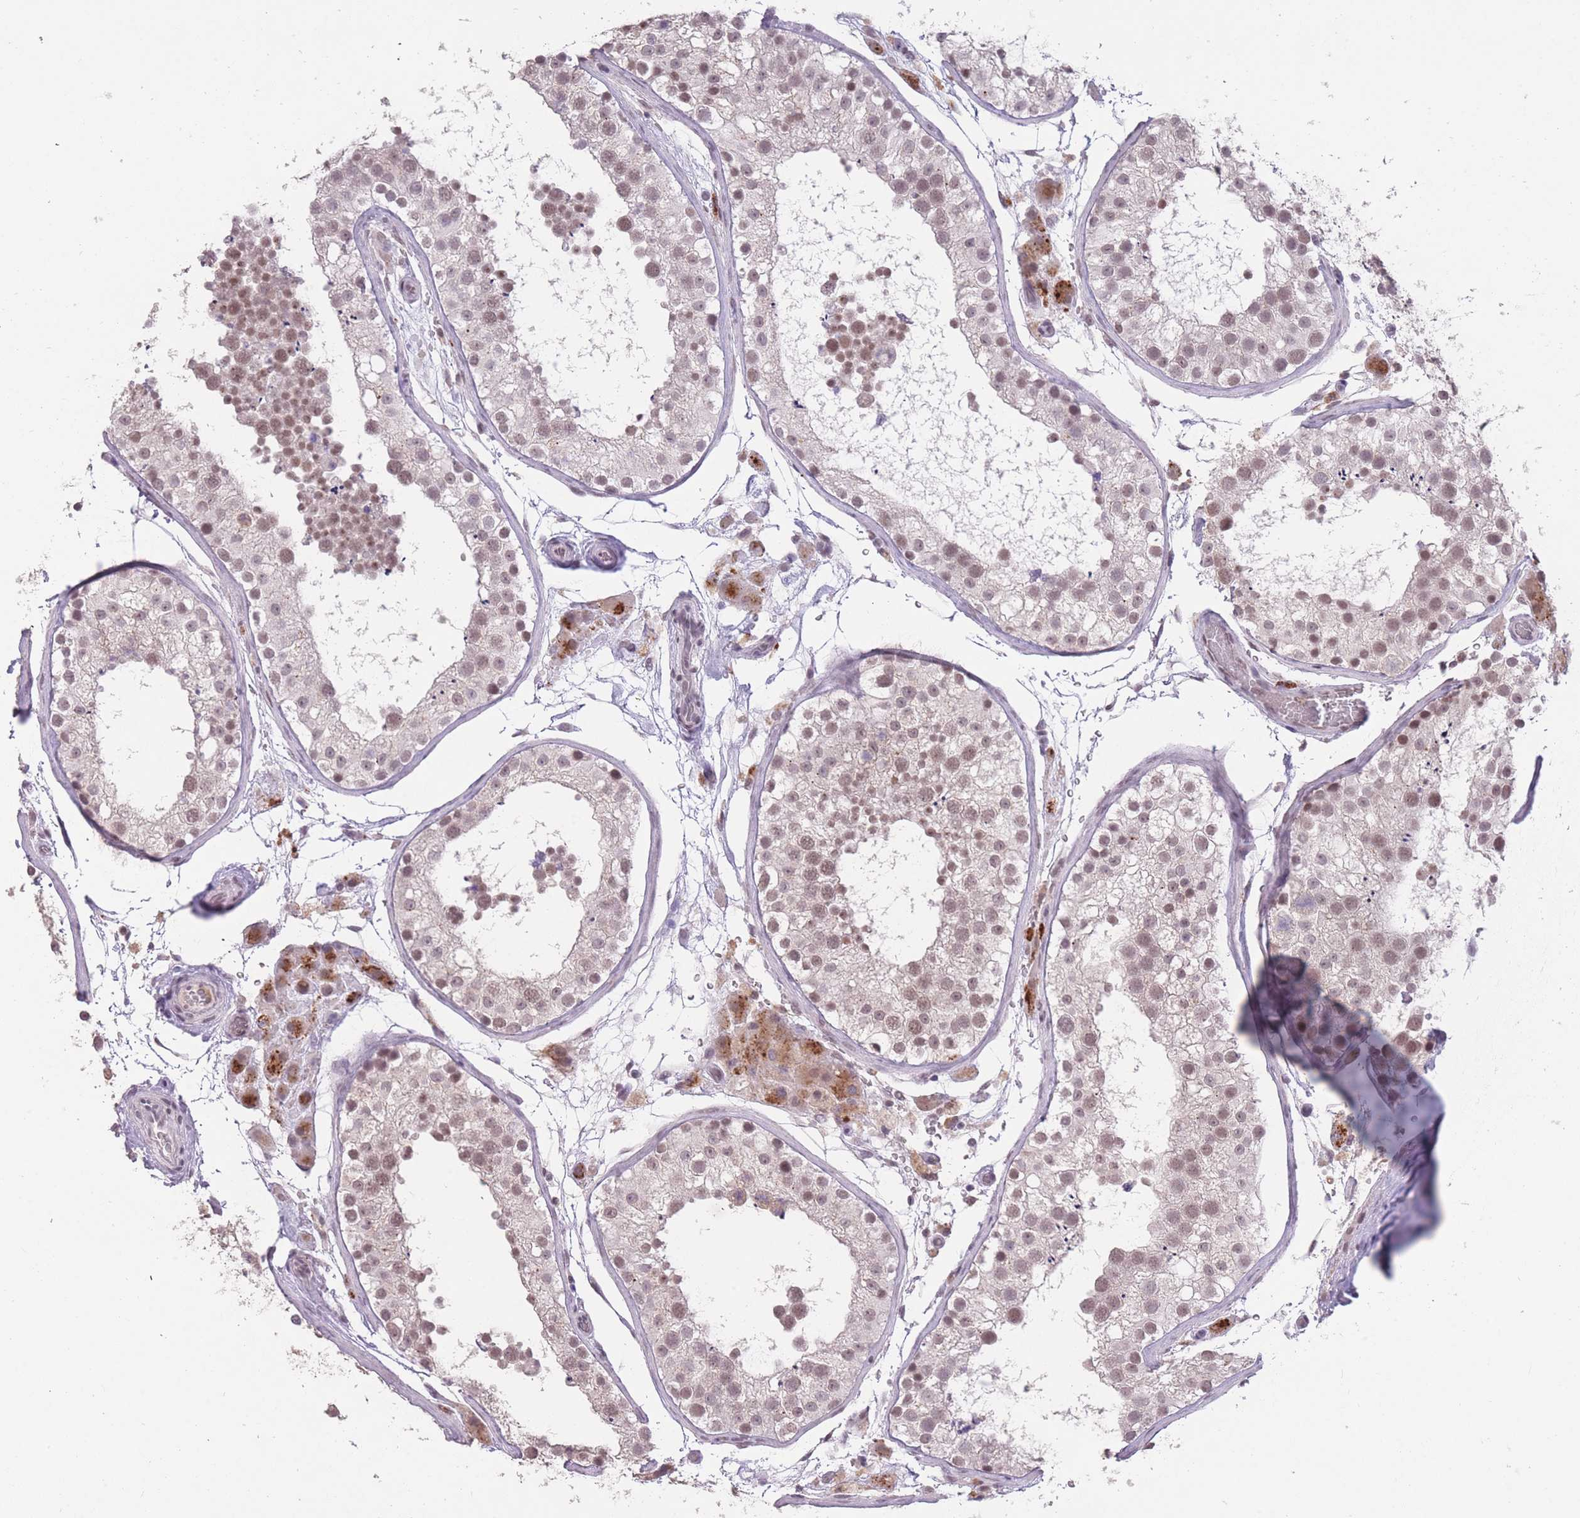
{"staining": {"intensity": "moderate", "quantity": ">75%", "location": "nuclear"}, "tissue": "testis", "cell_type": "Cells in seminiferous ducts", "image_type": "normal", "snomed": [{"axis": "morphology", "description": "Normal tissue, NOS"}, {"axis": "topography", "description": "Testis"}], "caption": "IHC micrograph of unremarkable testis: testis stained using immunohistochemistry reveals medium levels of moderate protein expression localized specifically in the nuclear of cells in seminiferous ducts, appearing as a nuclear brown color.", "gene": "HNRNPUL1", "patient": {"sex": "male", "age": 26}}